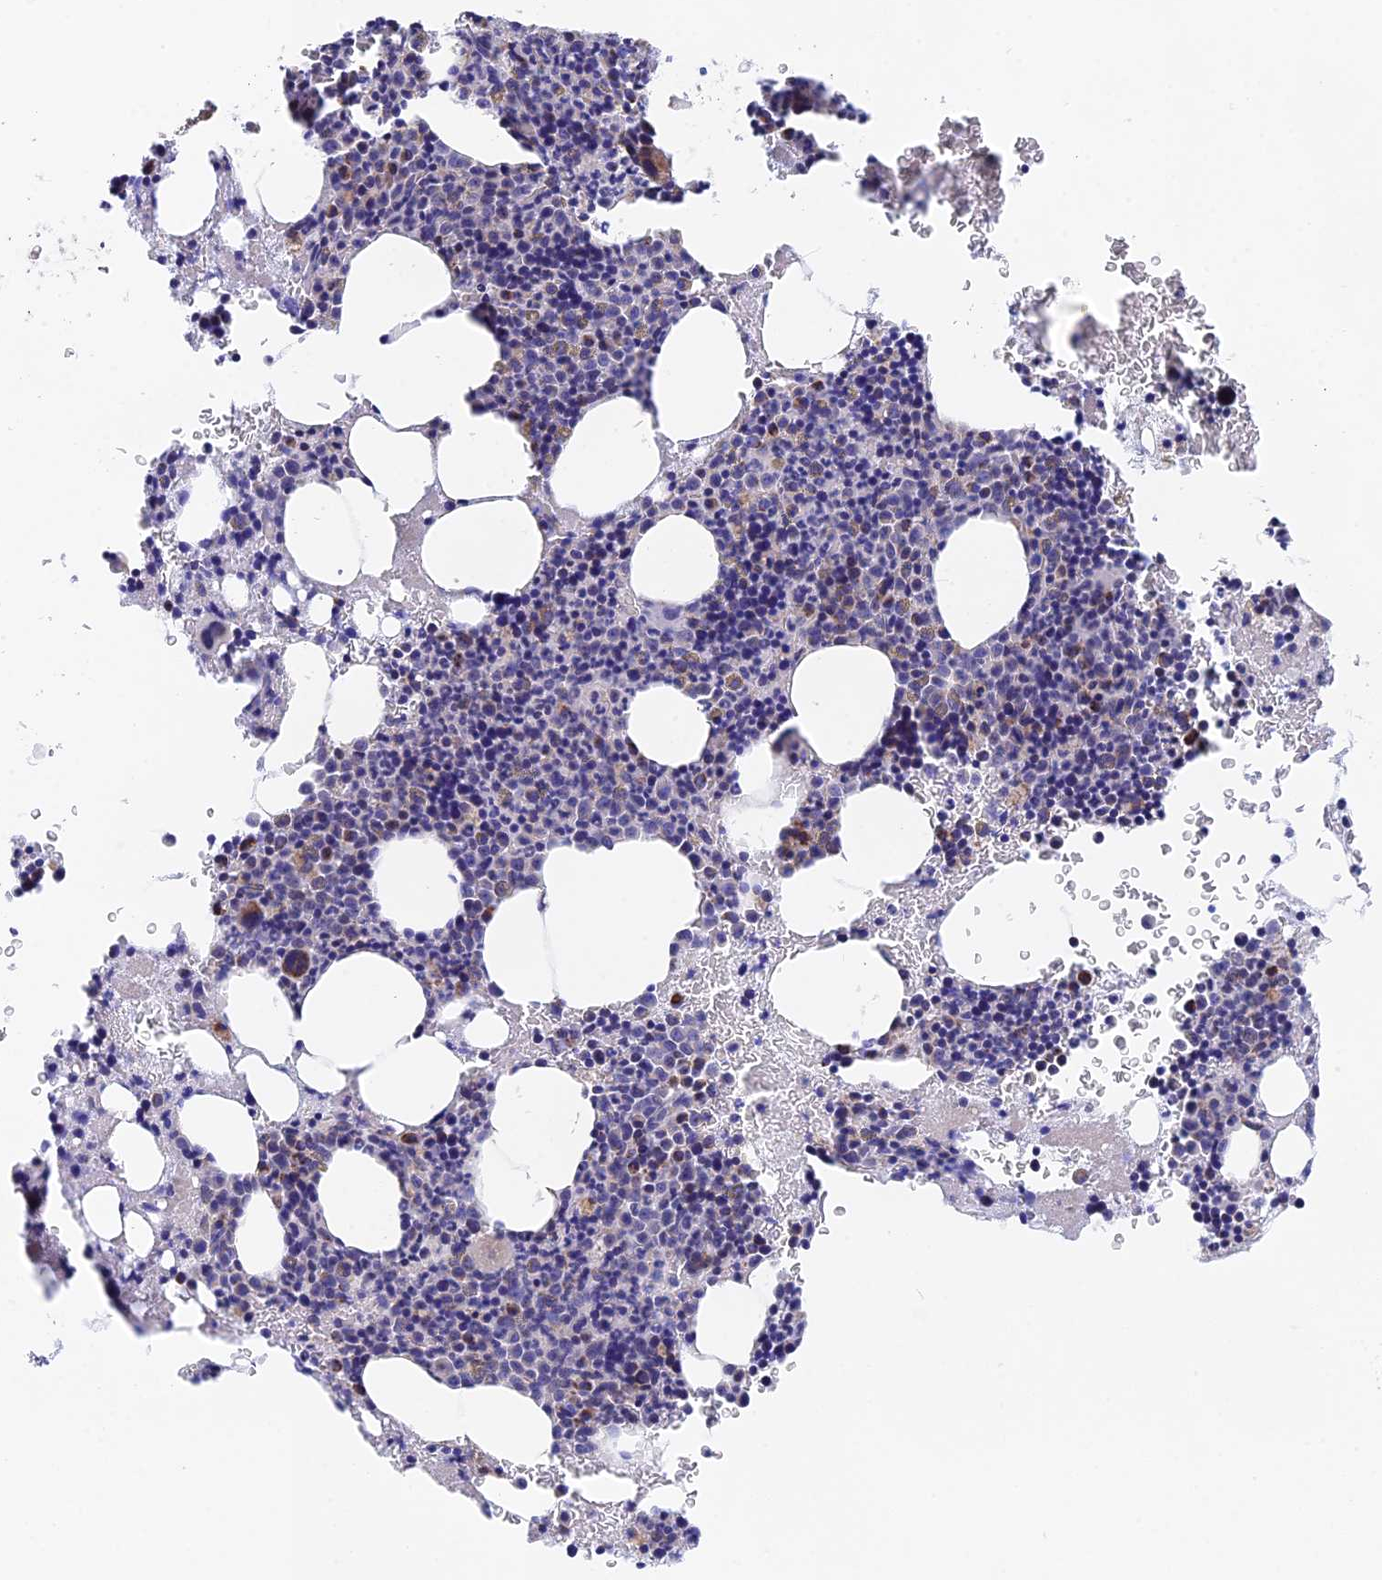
{"staining": {"intensity": "moderate", "quantity": "<25%", "location": "cytoplasmic/membranous"}, "tissue": "bone marrow", "cell_type": "Hematopoietic cells", "image_type": "normal", "snomed": [{"axis": "morphology", "description": "Normal tissue, NOS"}, {"axis": "topography", "description": "Bone marrow"}], "caption": "About <25% of hematopoietic cells in unremarkable bone marrow demonstrate moderate cytoplasmic/membranous protein positivity as visualized by brown immunohistochemical staining.", "gene": "NDUFA5", "patient": {"sex": "female", "age": 41}}